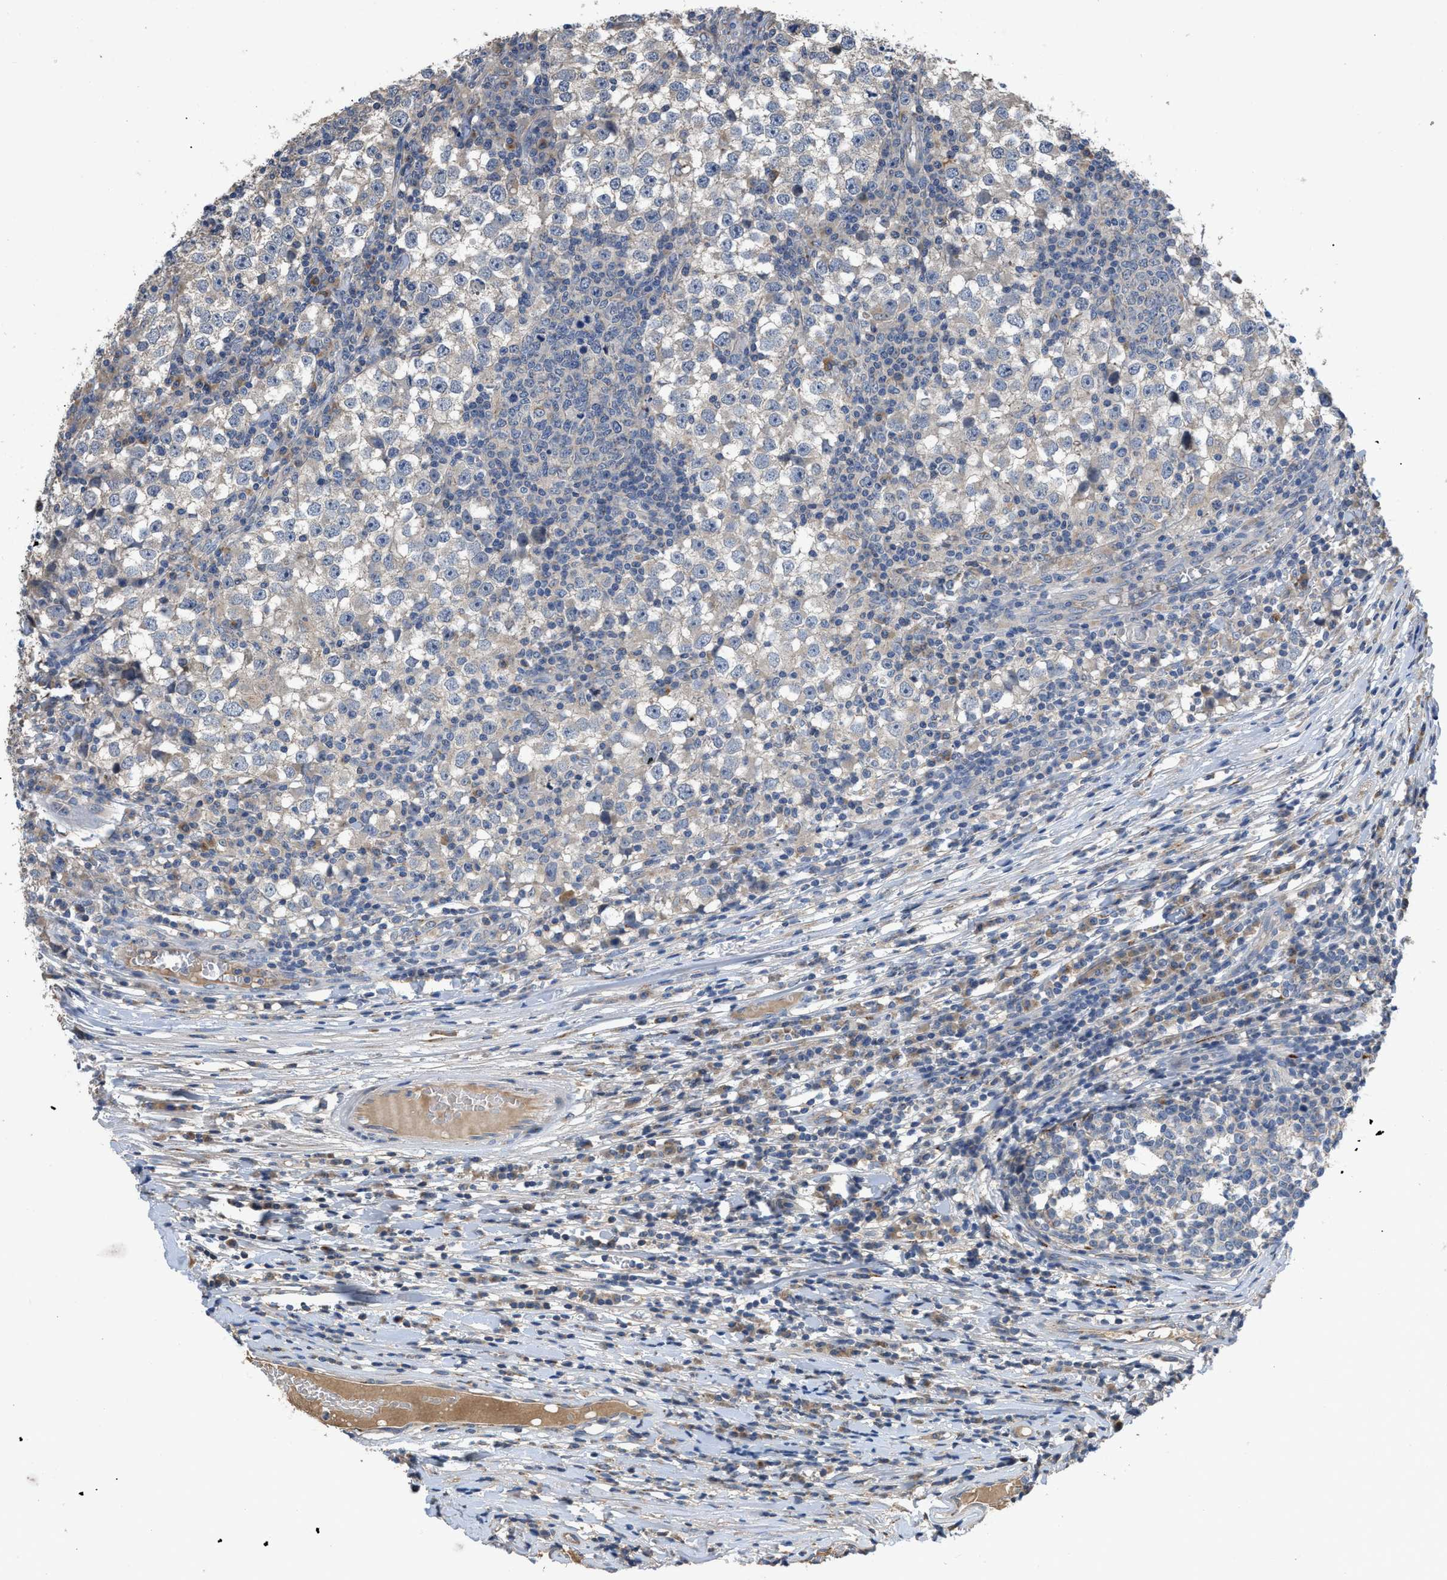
{"staining": {"intensity": "negative", "quantity": "none", "location": "none"}, "tissue": "testis cancer", "cell_type": "Tumor cells", "image_type": "cancer", "snomed": [{"axis": "morphology", "description": "Seminoma, NOS"}, {"axis": "topography", "description": "Testis"}], "caption": "Immunohistochemistry (IHC) histopathology image of neoplastic tissue: seminoma (testis) stained with DAB (3,3'-diaminobenzidine) displays no significant protein positivity in tumor cells.", "gene": "SIK2", "patient": {"sex": "male", "age": 65}}